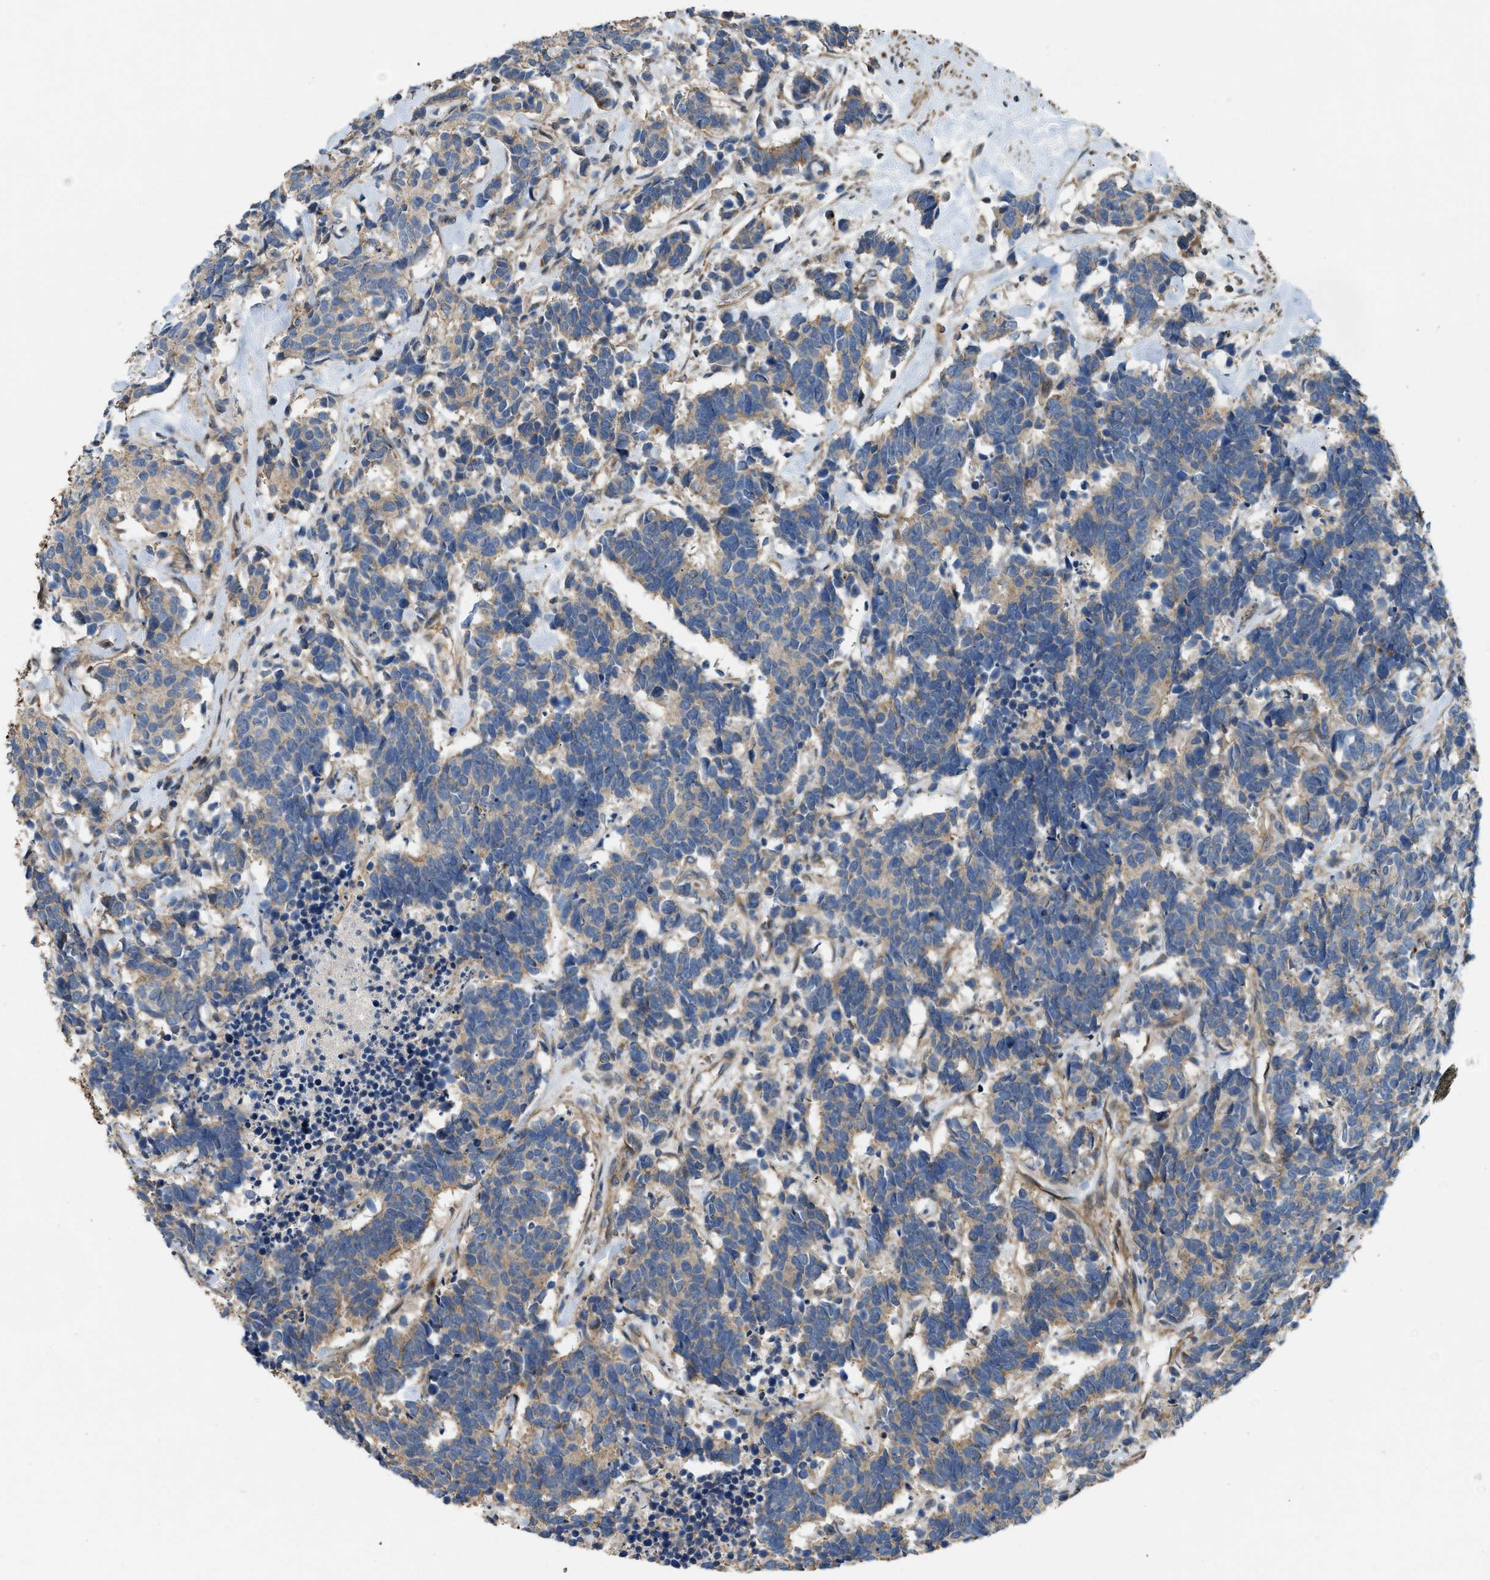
{"staining": {"intensity": "weak", "quantity": "25%-75%", "location": "cytoplasmic/membranous"}, "tissue": "carcinoid", "cell_type": "Tumor cells", "image_type": "cancer", "snomed": [{"axis": "morphology", "description": "Carcinoma, NOS"}, {"axis": "morphology", "description": "Carcinoid, malignant, NOS"}, {"axis": "topography", "description": "Urinary bladder"}], "caption": "Protein expression analysis of human carcinoid reveals weak cytoplasmic/membranous expression in about 25%-75% of tumor cells.", "gene": "BTN3A2", "patient": {"sex": "male", "age": 57}}